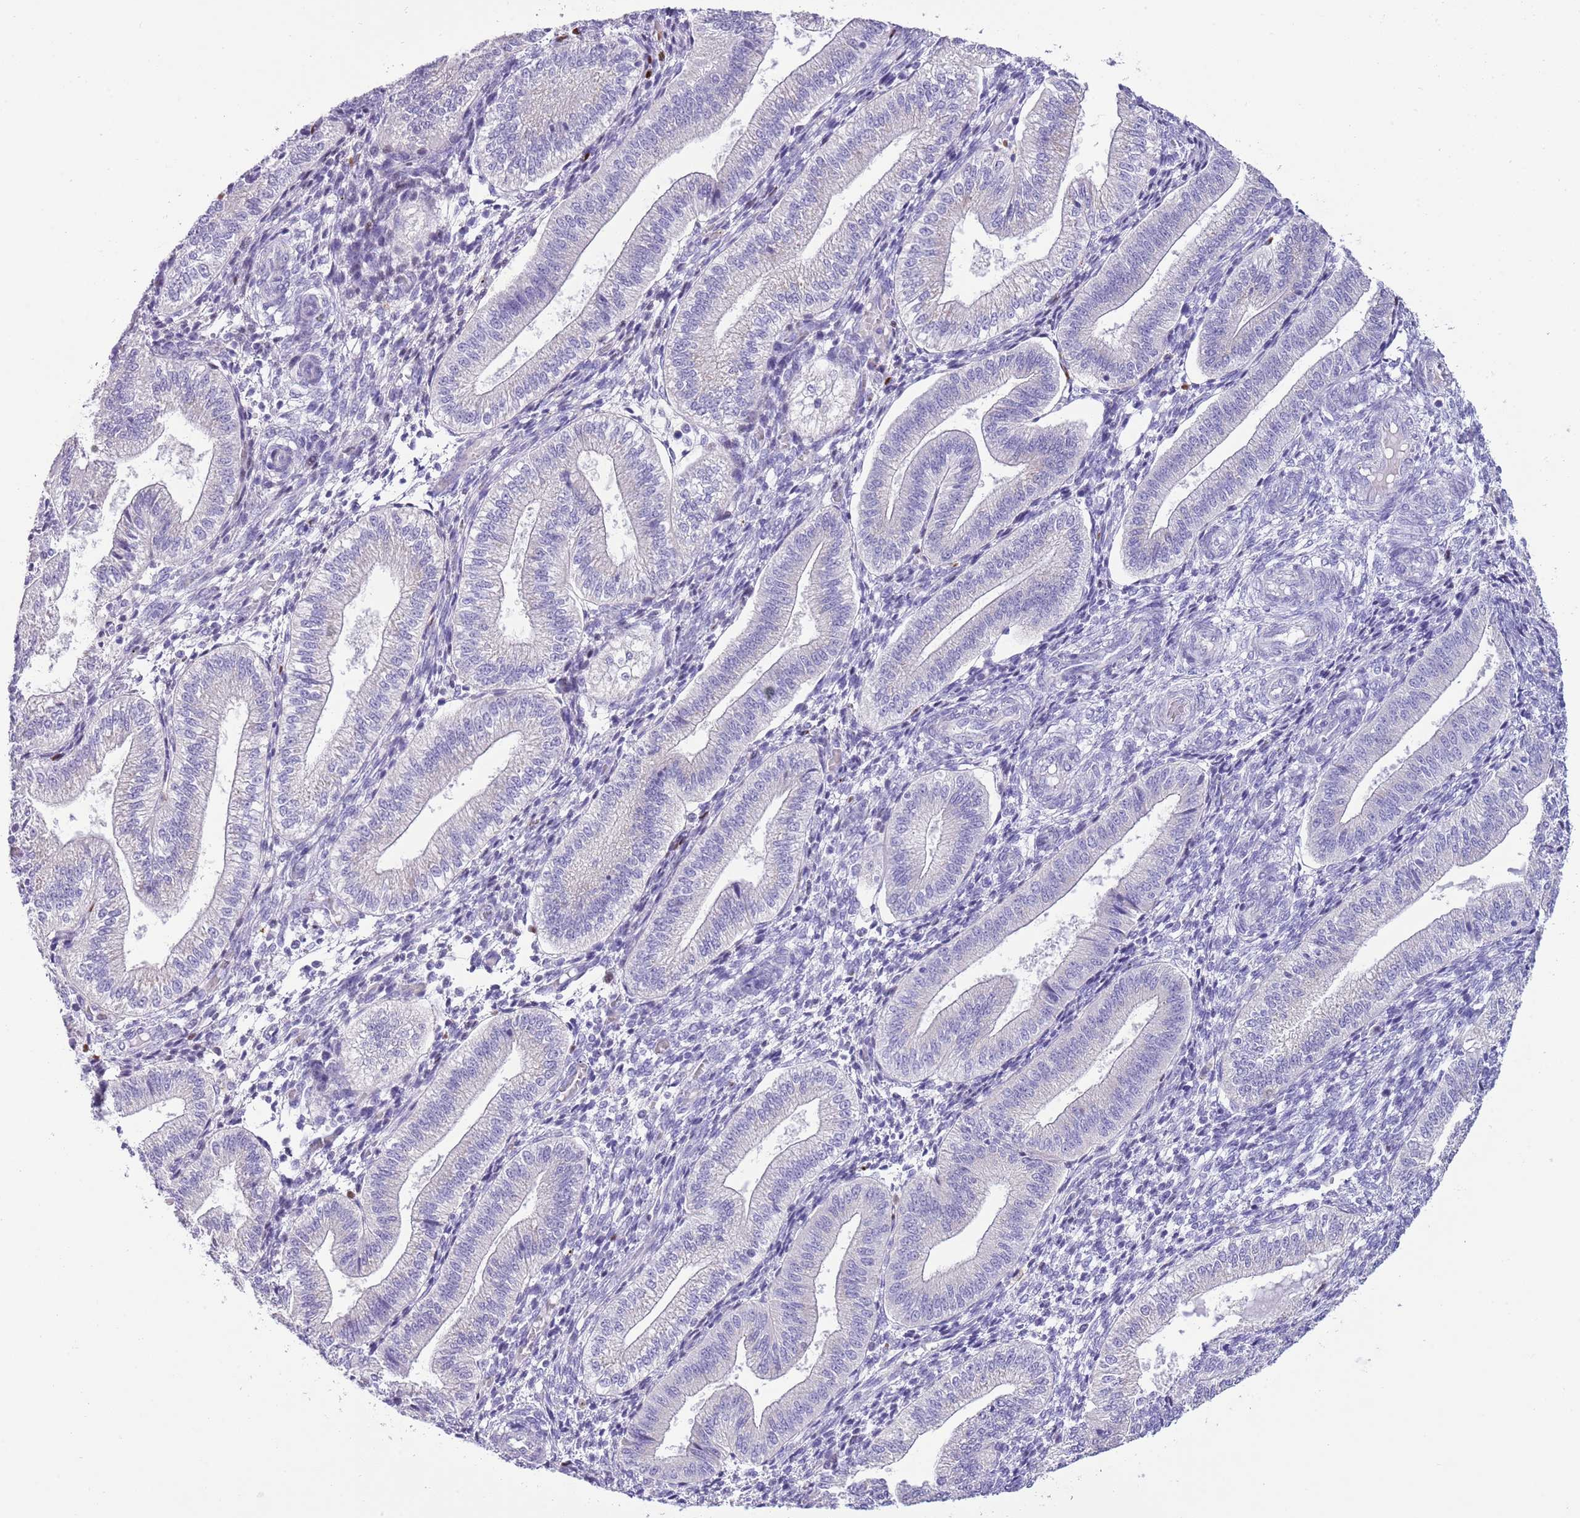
{"staining": {"intensity": "negative", "quantity": "none", "location": "none"}, "tissue": "endometrium", "cell_type": "Cells in endometrial stroma", "image_type": "normal", "snomed": [{"axis": "morphology", "description": "Normal tissue, NOS"}, {"axis": "topography", "description": "Endometrium"}], "caption": "Protein analysis of unremarkable endometrium shows no significant expression in cells in endometrial stroma. (DAB (3,3'-diaminobenzidine) immunohistochemistry, high magnification).", "gene": "CLEC2A", "patient": {"sex": "female", "age": 34}}